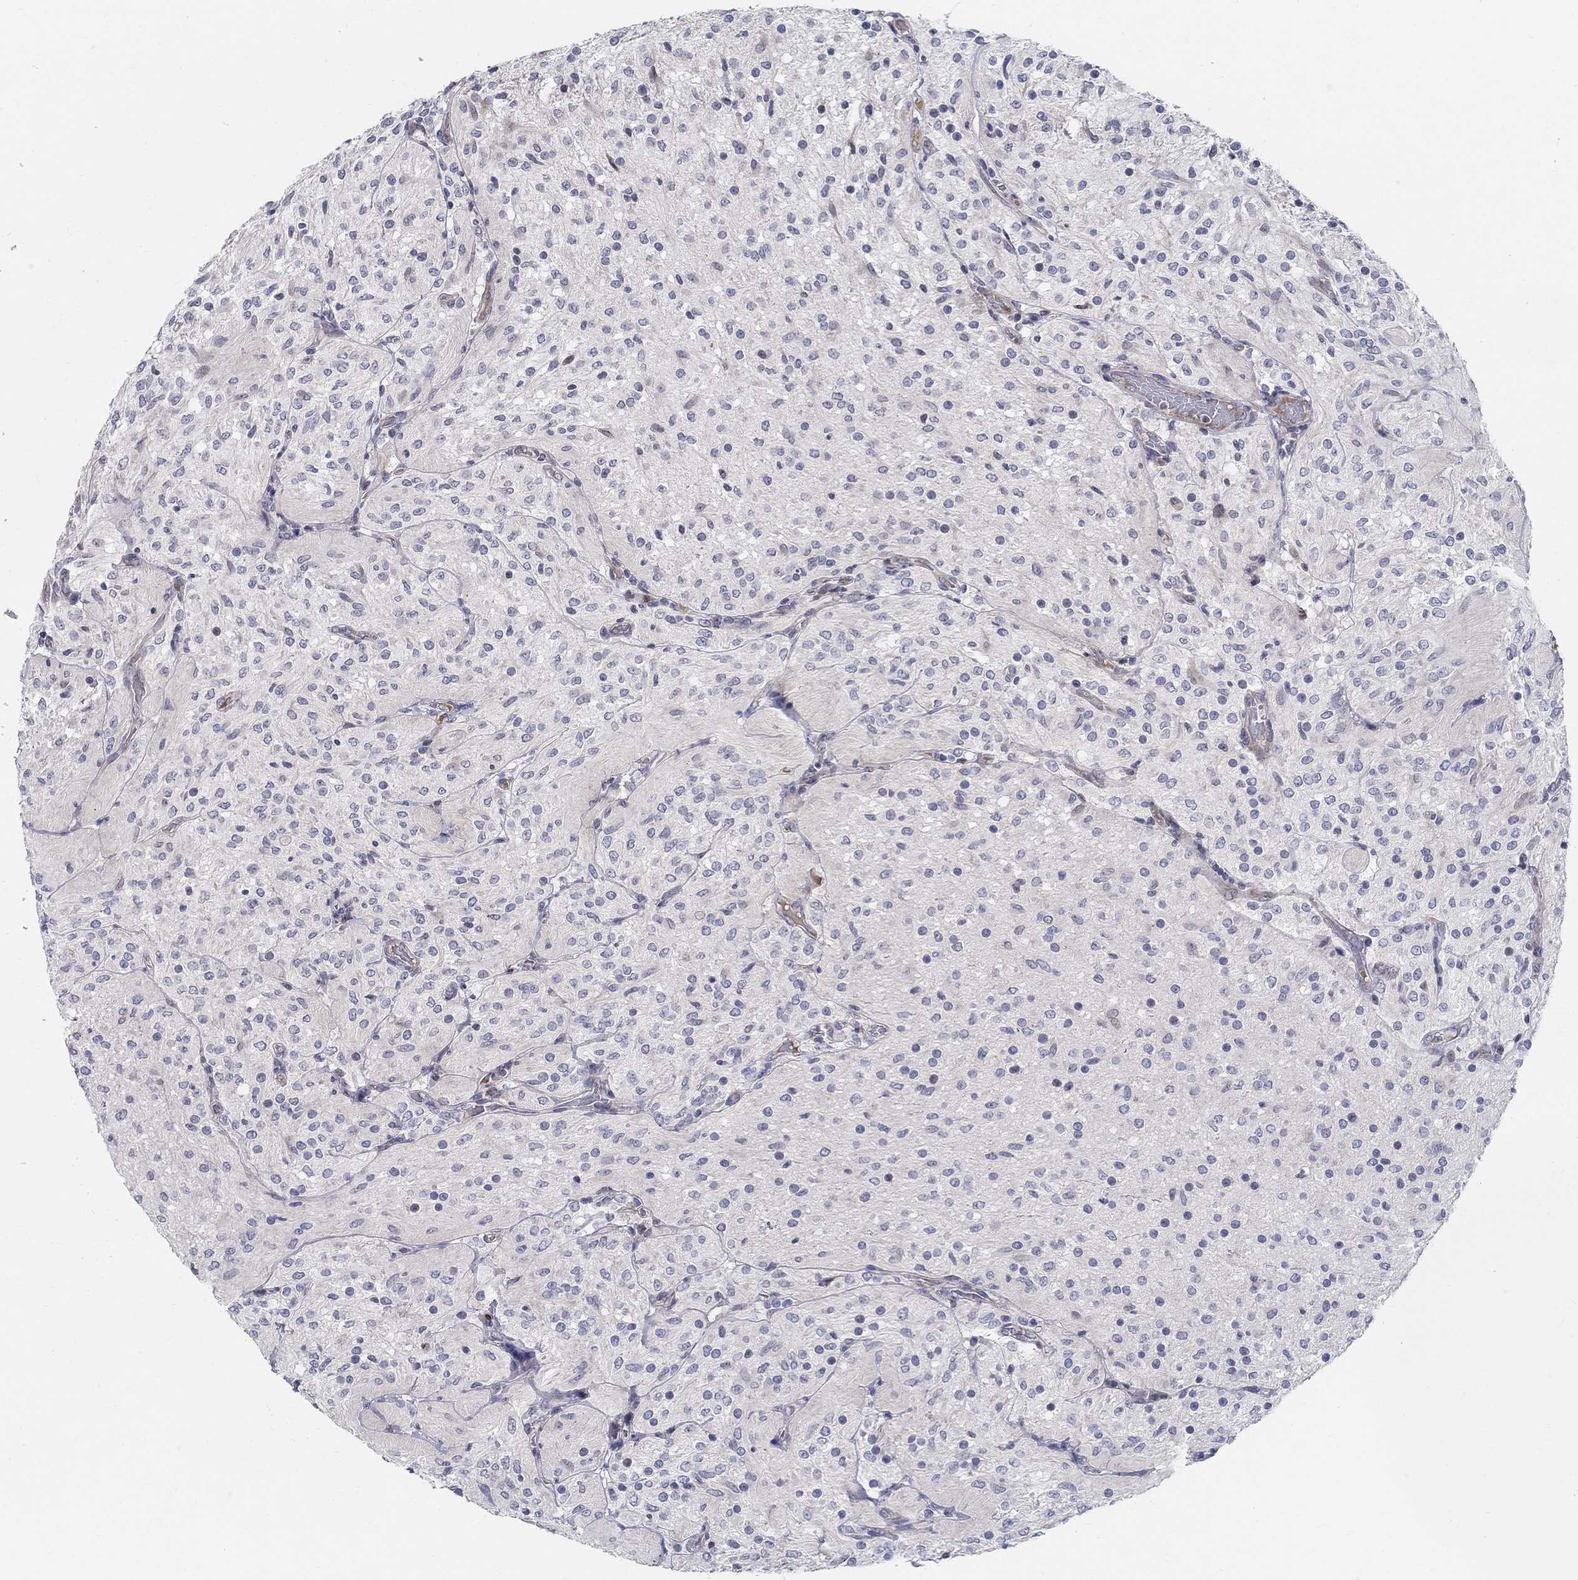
{"staining": {"intensity": "negative", "quantity": "none", "location": "none"}, "tissue": "glioma", "cell_type": "Tumor cells", "image_type": "cancer", "snomed": [{"axis": "morphology", "description": "Glioma, malignant, Low grade"}, {"axis": "topography", "description": "Brain"}], "caption": "Tumor cells show no significant protein positivity in low-grade glioma (malignant). (DAB immunohistochemistry visualized using brightfield microscopy, high magnification).", "gene": "C16orf46", "patient": {"sex": "male", "age": 3}}